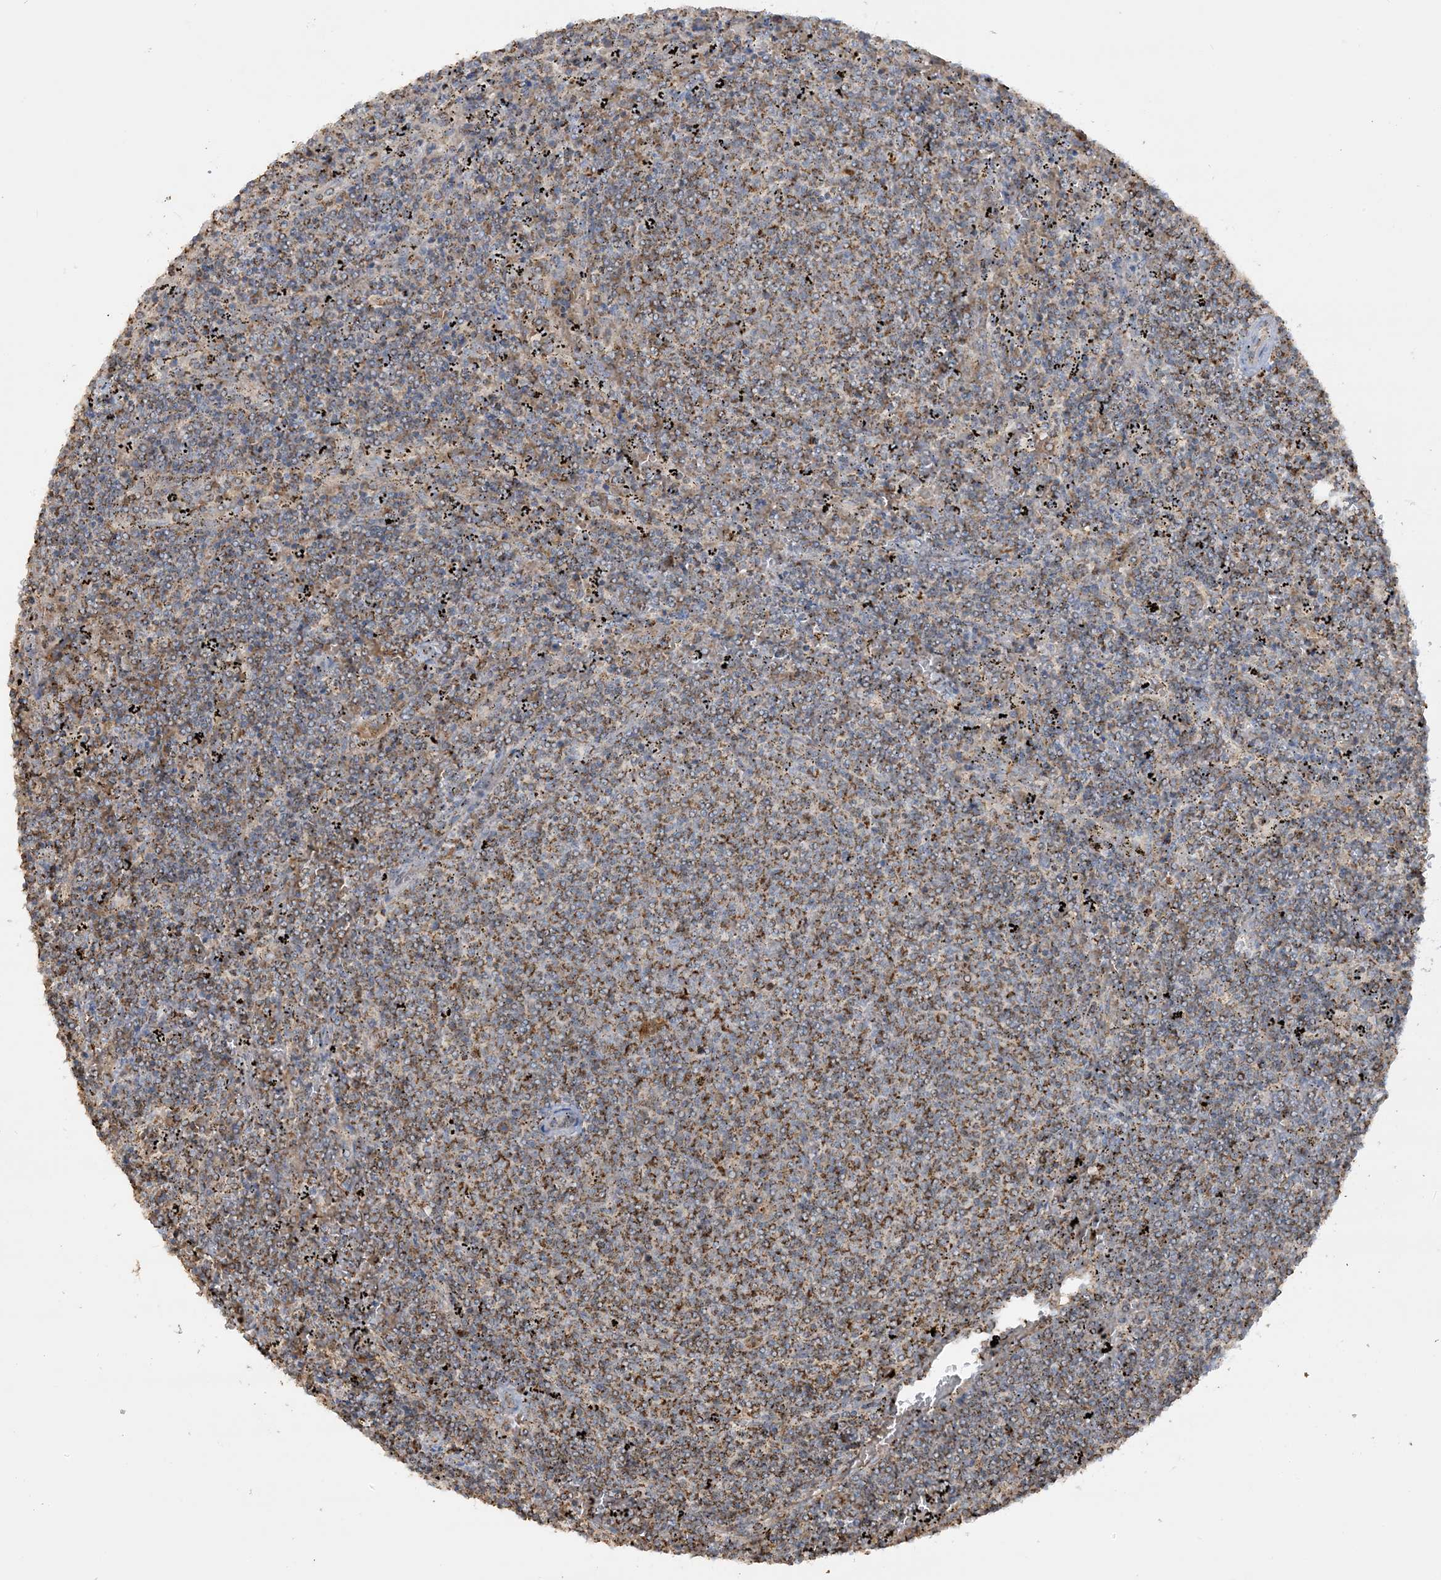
{"staining": {"intensity": "moderate", "quantity": ">75%", "location": "cytoplasmic/membranous"}, "tissue": "lymphoma", "cell_type": "Tumor cells", "image_type": "cancer", "snomed": [{"axis": "morphology", "description": "Malignant lymphoma, non-Hodgkin's type, Low grade"}, {"axis": "topography", "description": "Spleen"}], "caption": "Human low-grade malignant lymphoma, non-Hodgkin's type stained for a protein (brown) reveals moderate cytoplasmic/membranous positive staining in approximately >75% of tumor cells.", "gene": "AGA", "patient": {"sex": "female", "age": 50}}